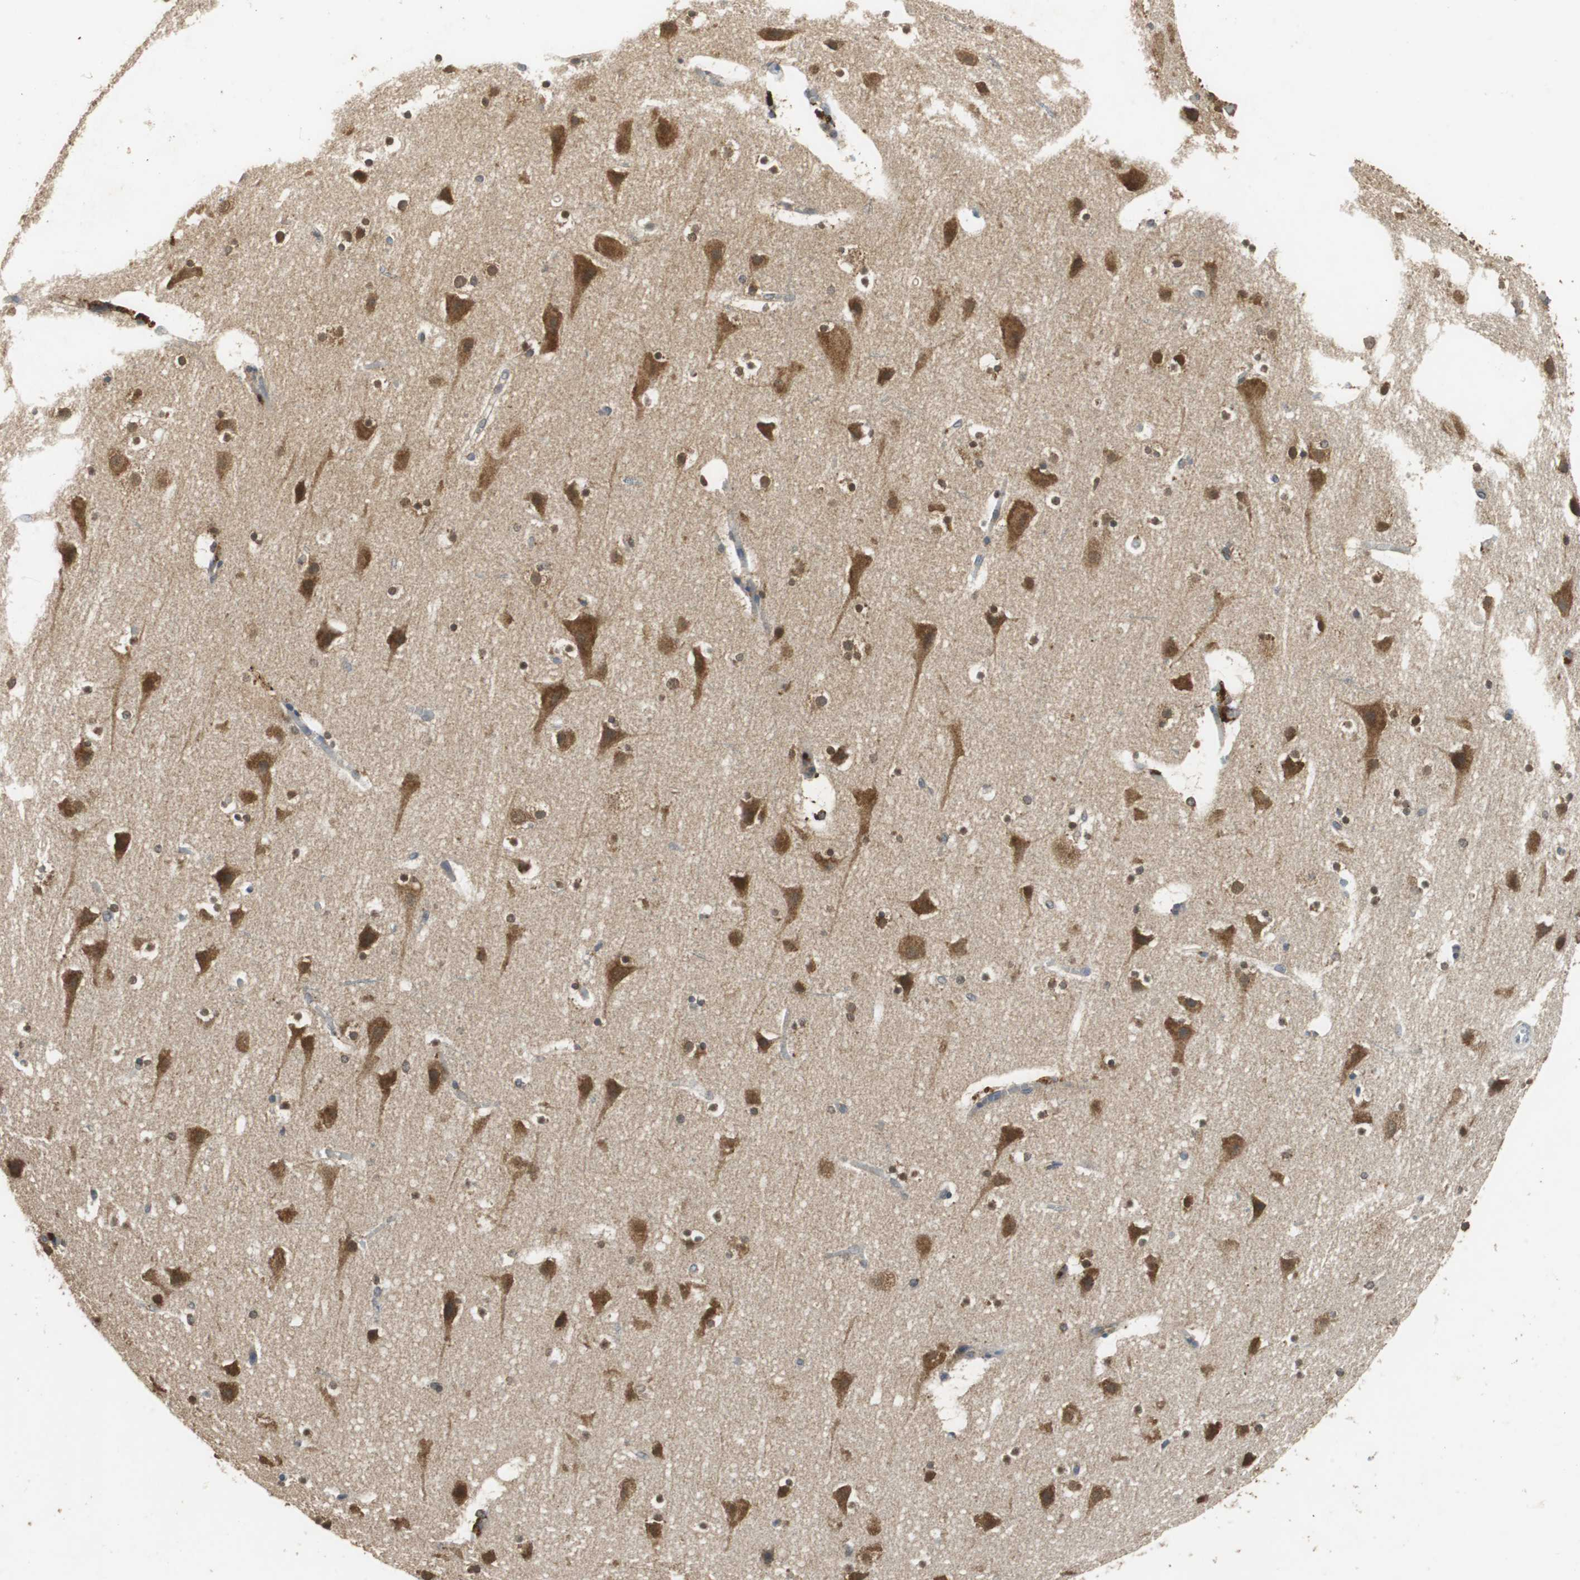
{"staining": {"intensity": "negative", "quantity": "none", "location": "none"}, "tissue": "cerebral cortex", "cell_type": "Endothelial cells", "image_type": "normal", "snomed": [{"axis": "morphology", "description": "Normal tissue, NOS"}, {"axis": "topography", "description": "Cerebral cortex"}], "caption": "IHC micrograph of unremarkable cerebral cortex: human cerebral cortex stained with DAB reveals no significant protein positivity in endothelial cells.", "gene": "VBP1", "patient": {"sex": "male", "age": 45}}